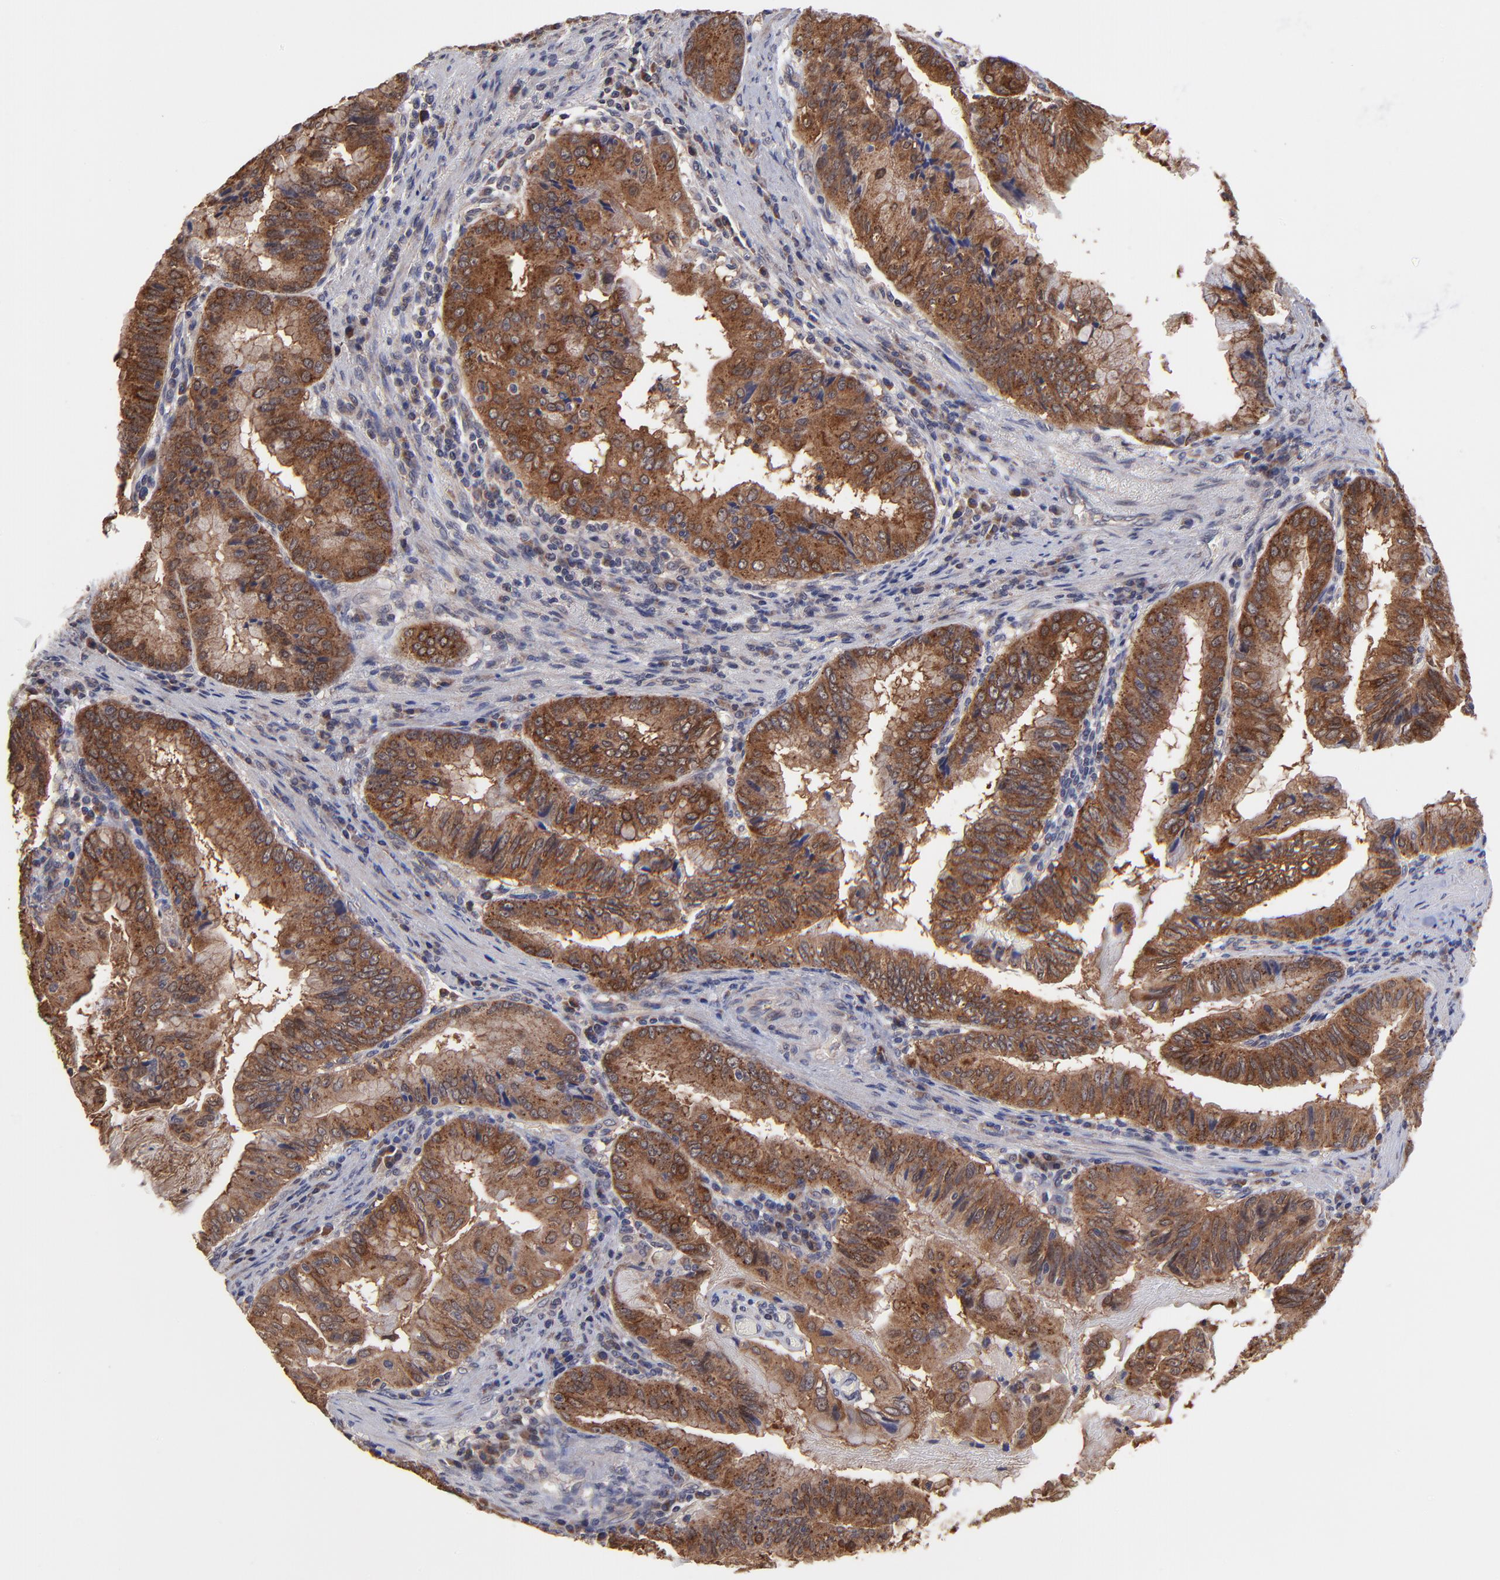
{"staining": {"intensity": "strong", "quantity": ">75%", "location": "cytoplasmic/membranous"}, "tissue": "stomach cancer", "cell_type": "Tumor cells", "image_type": "cancer", "snomed": [{"axis": "morphology", "description": "Adenocarcinoma, NOS"}, {"axis": "topography", "description": "Stomach, upper"}], "caption": "This is an image of IHC staining of adenocarcinoma (stomach), which shows strong expression in the cytoplasmic/membranous of tumor cells.", "gene": "BAIAP2L2", "patient": {"sex": "male", "age": 80}}